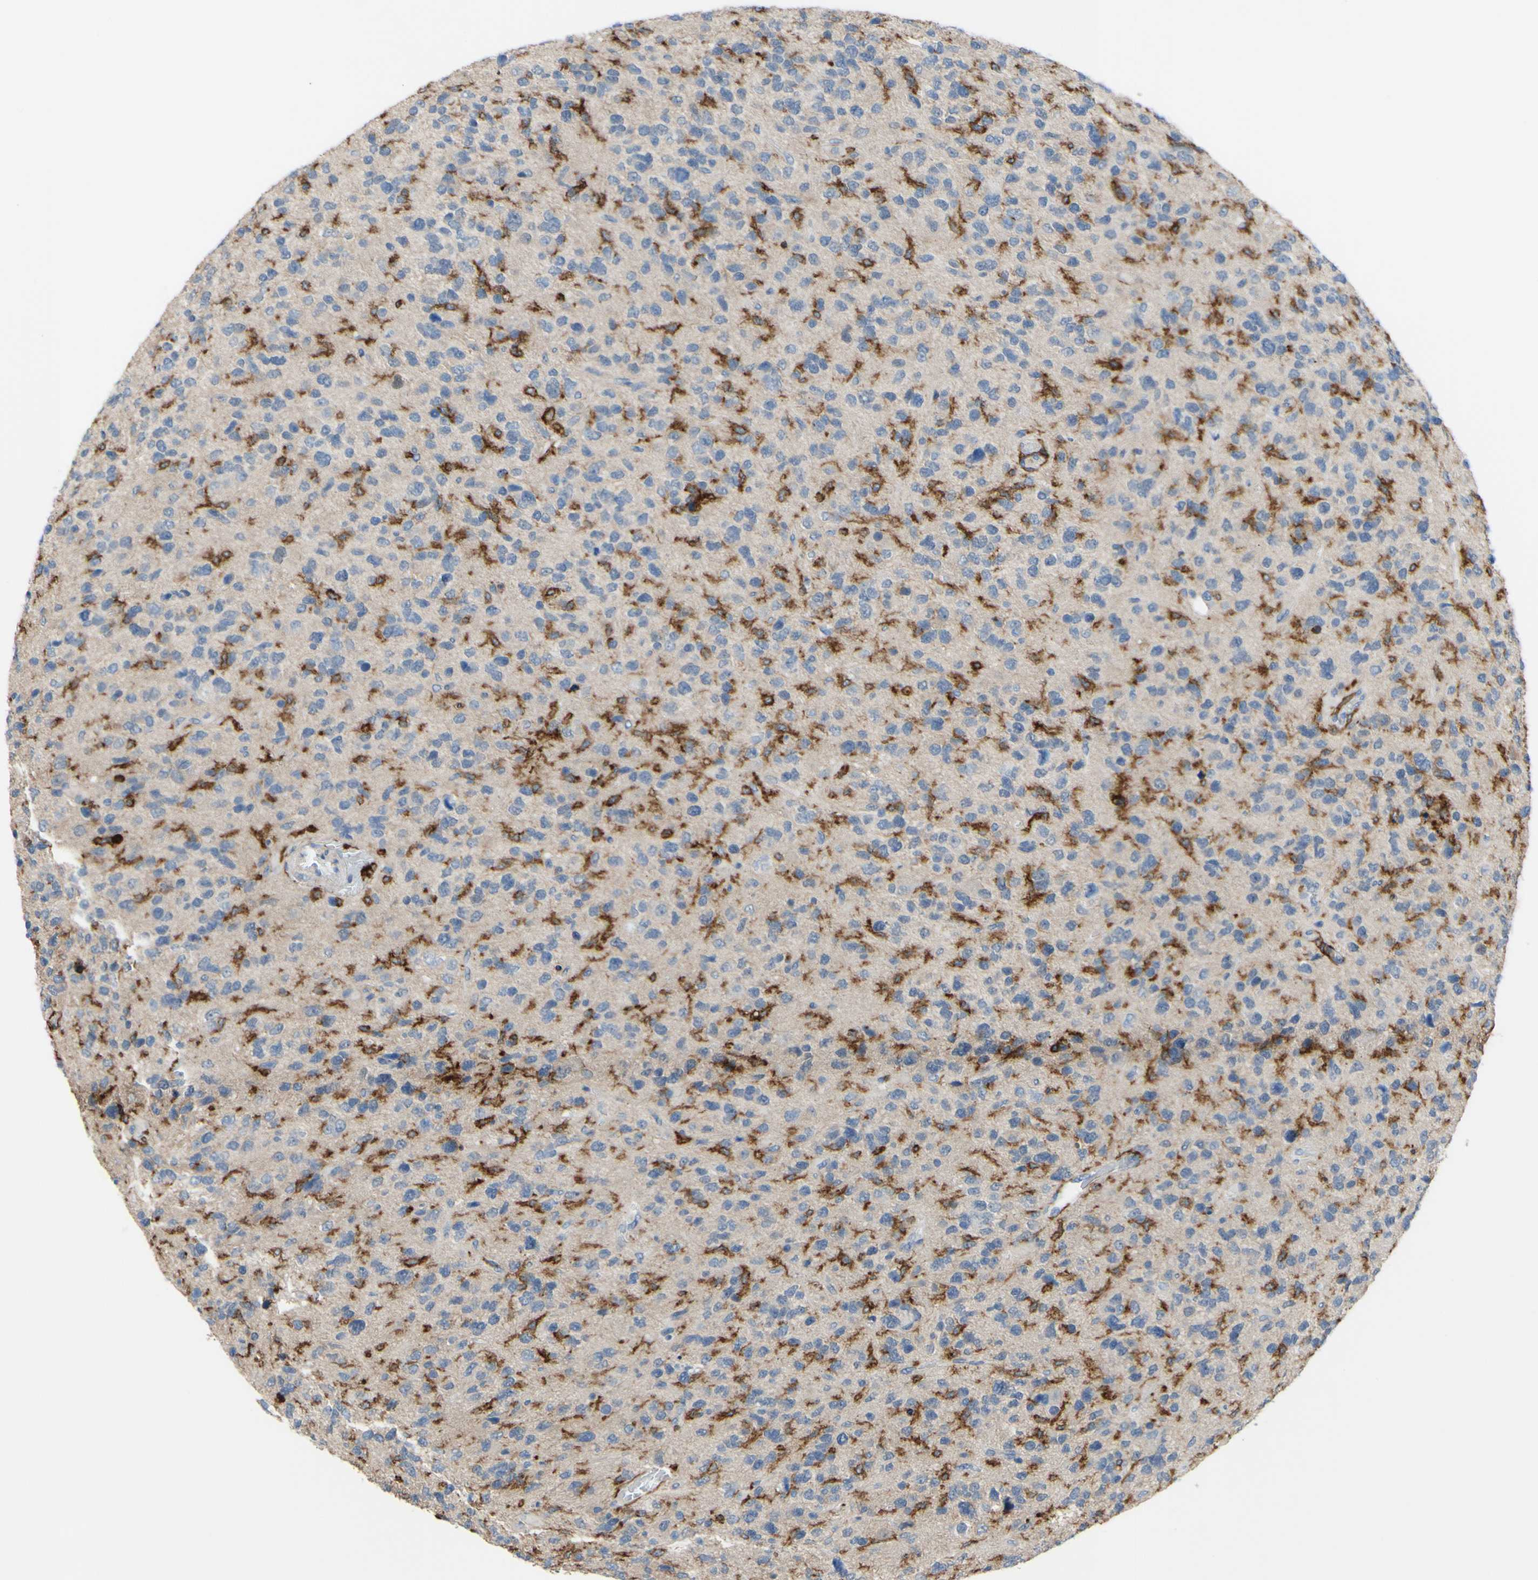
{"staining": {"intensity": "negative", "quantity": "none", "location": "none"}, "tissue": "glioma", "cell_type": "Tumor cells", "image_type": "cancer", "snomed": [{"axis": "morphology", "description": "Glioma, malignant, High grade"}, {"axis": "topography", "description": "Brain"}], "caption": "Immunohistochemistry (IHC) of glioma reveals no expression in tumor cells.", "gene": "FCGR2A", "patient": {"sex": "female", "age": 58}}